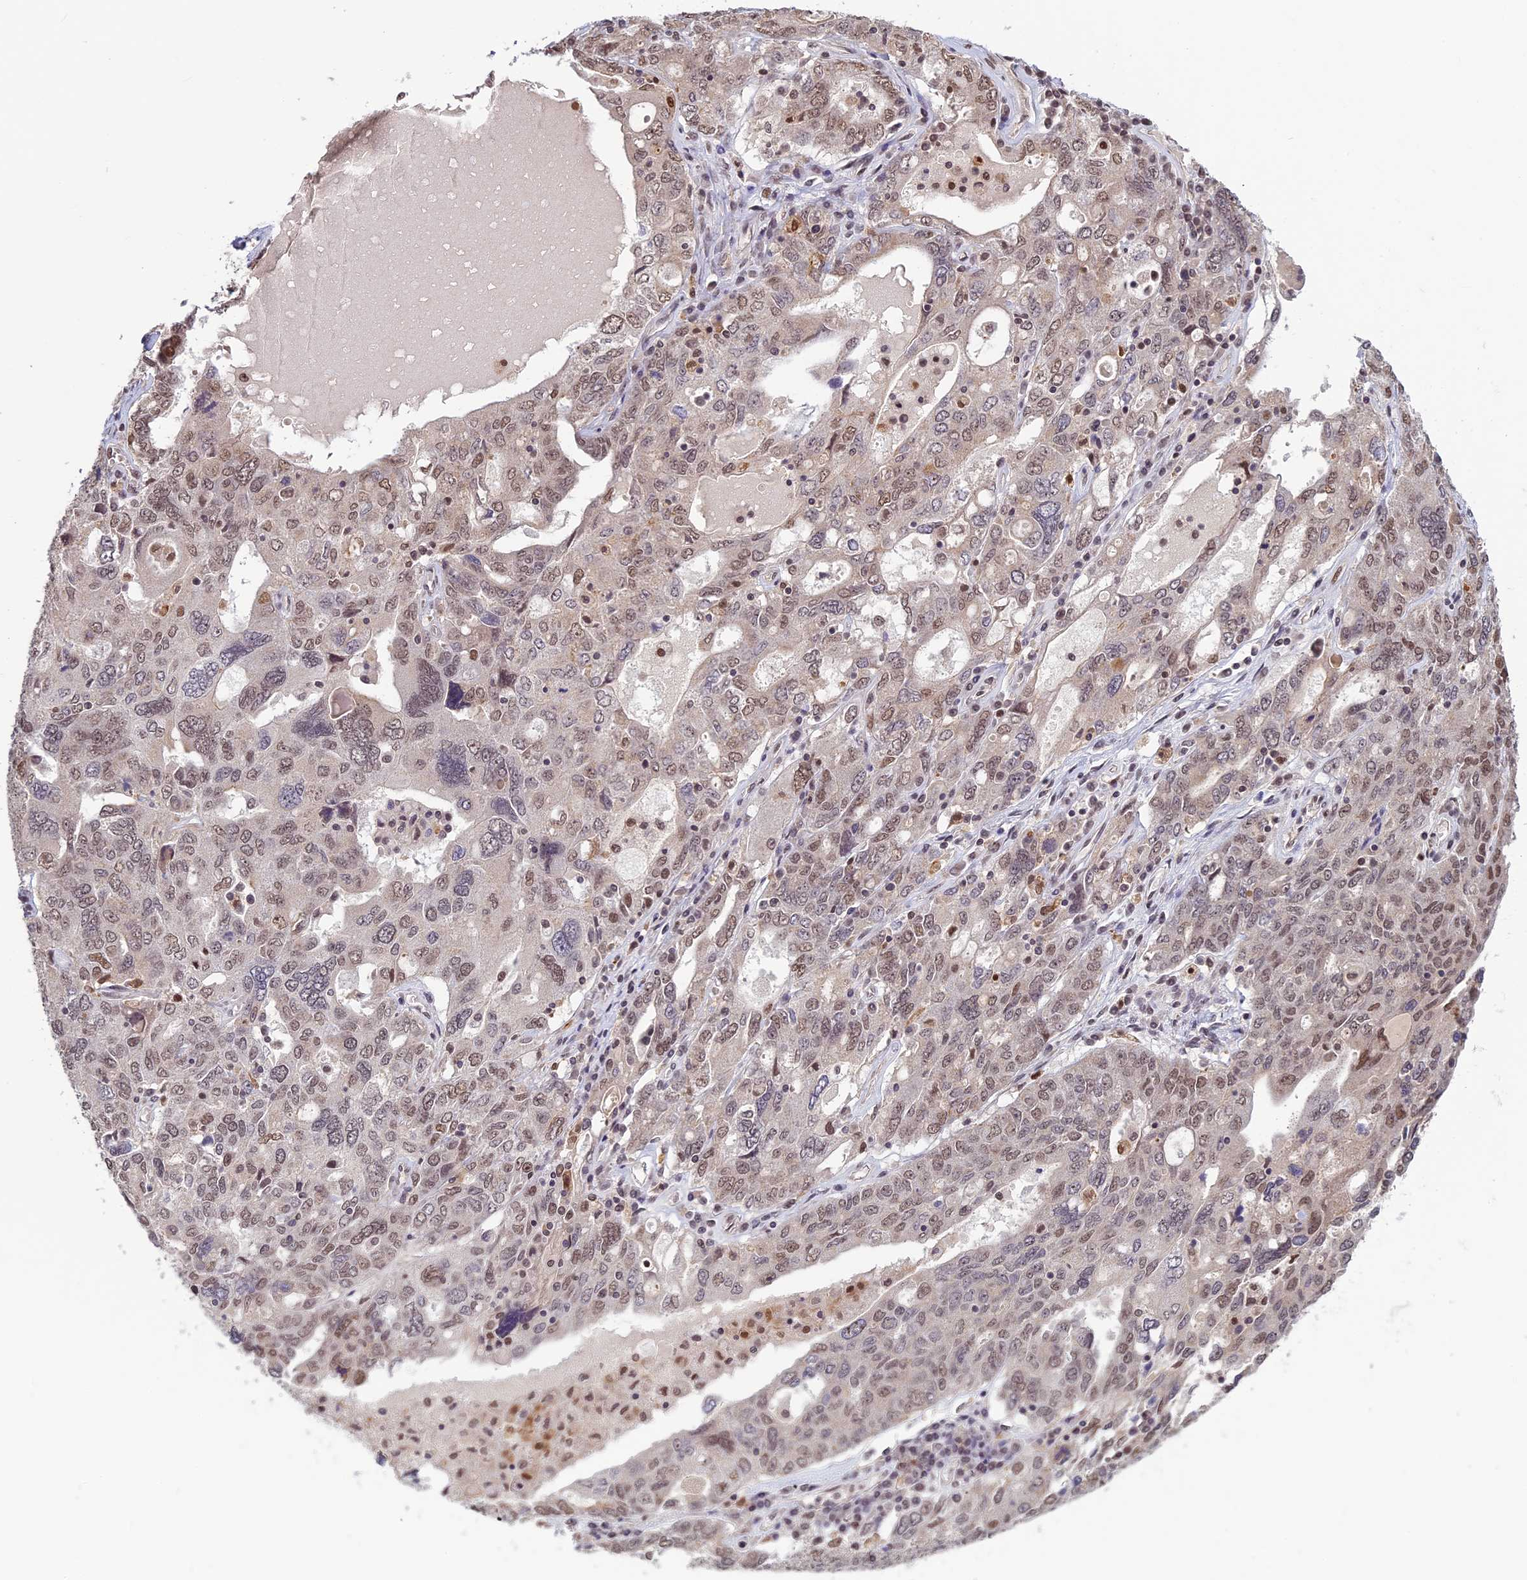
{"staining": {"intensity": "moderate", "quantity": ">75%", "location": "nuclear"}, "tissue": "ovarian cancer", "cell_type": "Tumor cells", "image_type": "cancer", "snomed": [{"axis": "morphology", "description": "Carcinoma, endometroid"}, {"axis": "topography", "description": "Ovary"}], "caption": "Immunohistochemical staining of ovarian cancer reveals moderate nuclear protein expression in about >75% of tumor cells. (Brightfield microscopy of DAB IHC at high magnification).", "gene": "SPIRE1", "patient": {"sex": "female", "age": 62}}